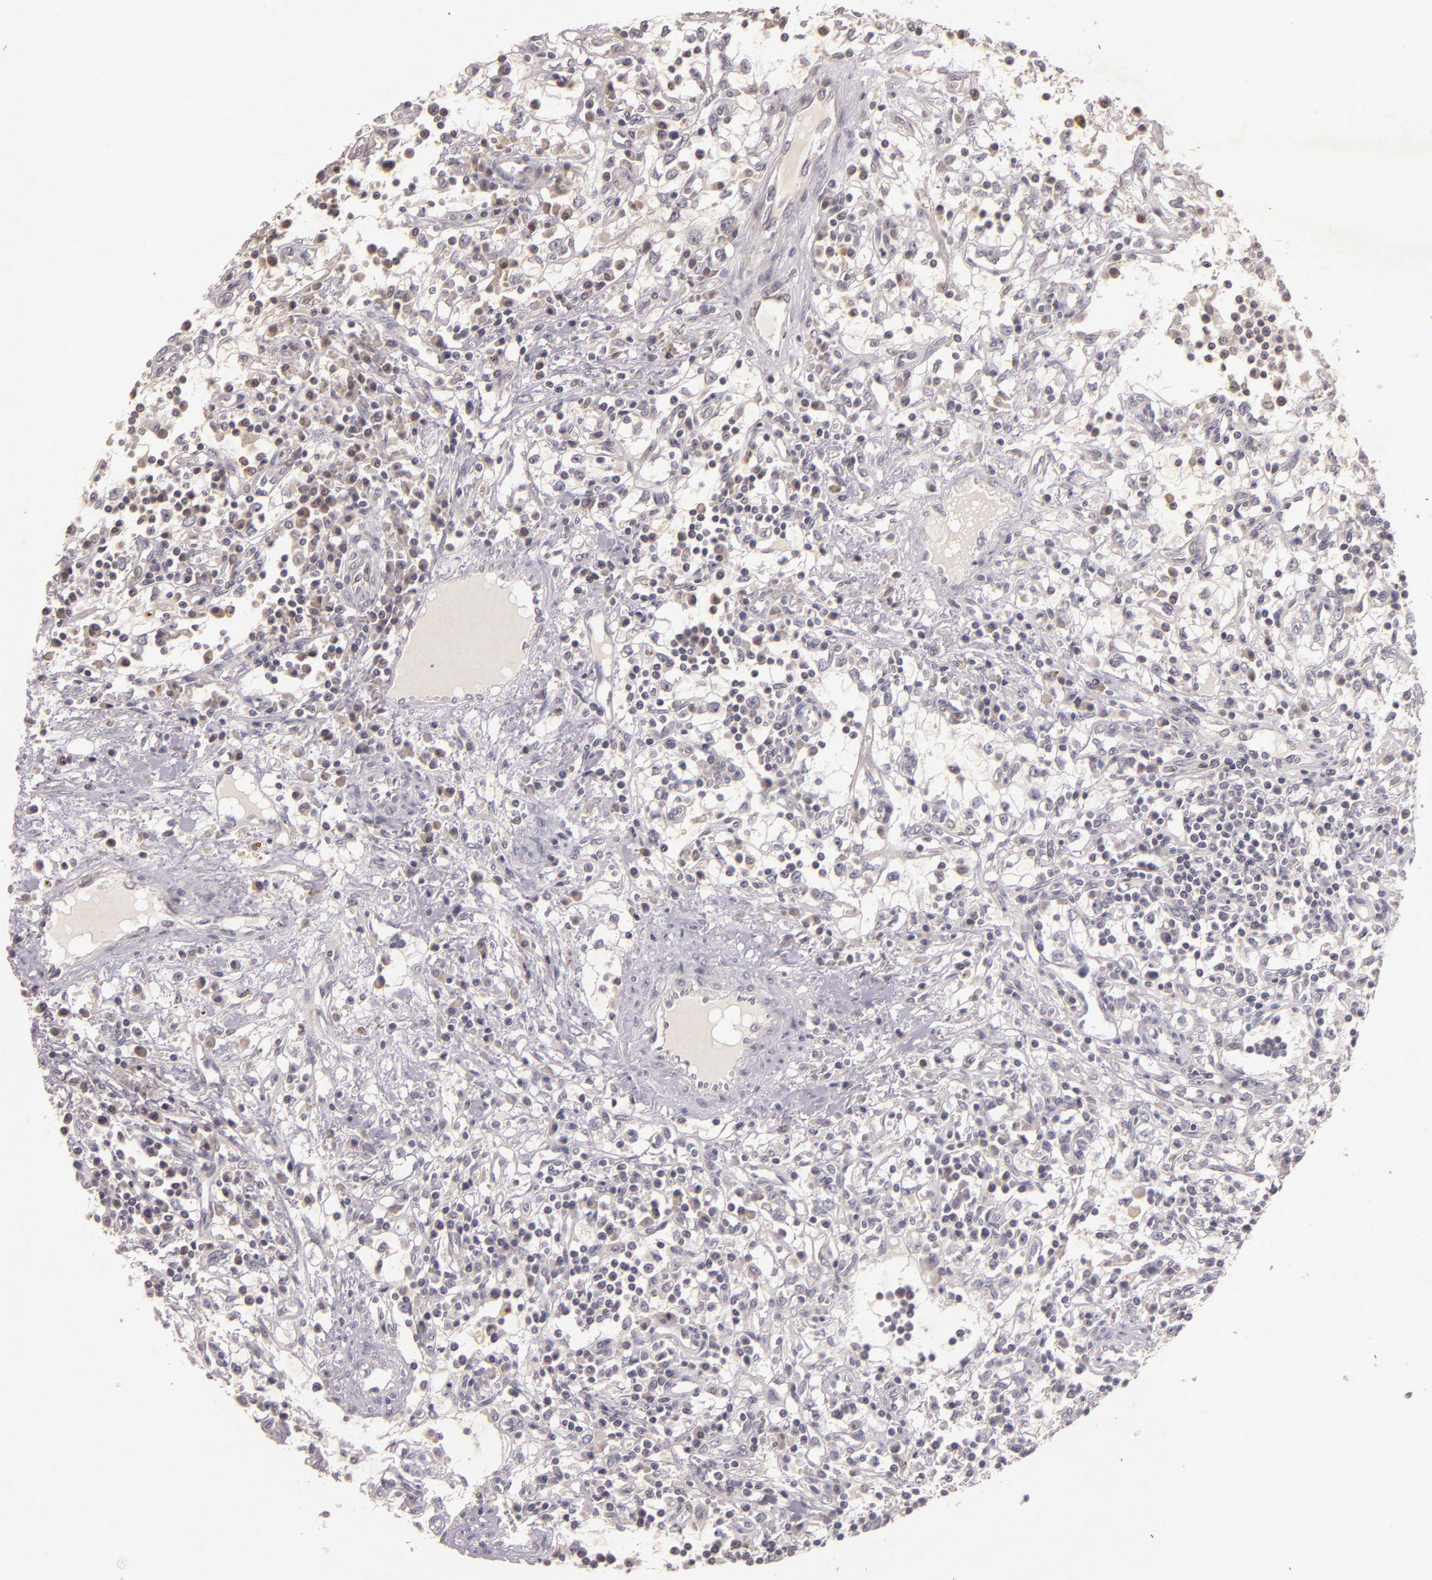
{"staining": {"intensity": "negative", "quantity": "none", "location": "none"}, "tissue": "renal cancer", "cell_type": "Tumor cells", "image_type": "cancer", "snomed": [{"axis": "morphology", "description": "Adenocarcinoma, NOS"}, {"axis": "topography", "description": "Kidney"}], "caption": "A photomicrograph of human adenocarcinoma (renal) is negative for staining in tumor cells.", "gene": "TFF1", "patient": {"sex": "male", "age": 82}}